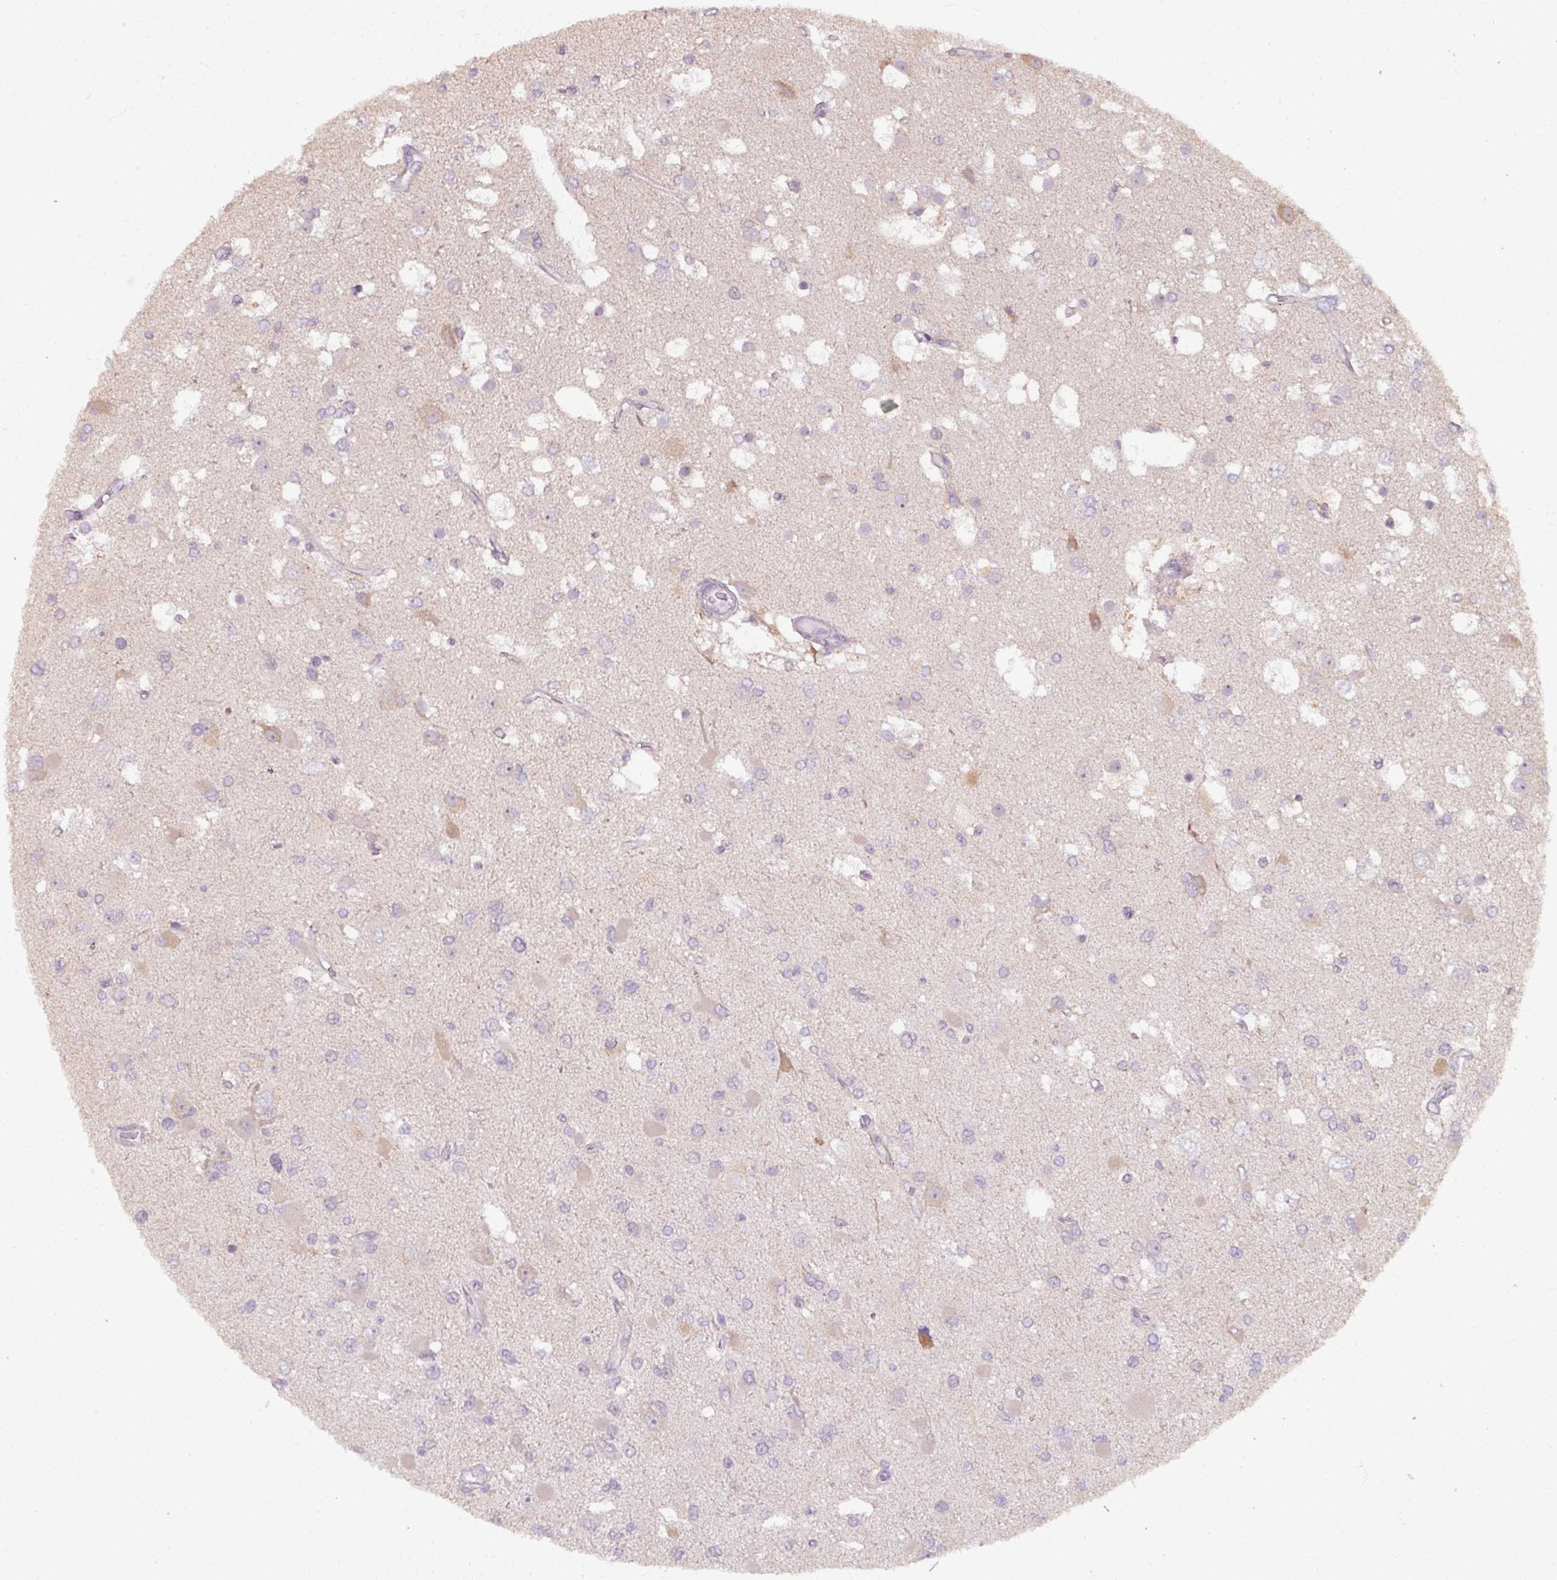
{"staining": {"intensity": "weak", "quantity": "<25%", "location": "cytoplasmic/membranous"}, "tissue": "glioma", "cell_type": "Tumor cells", "image_type": "cancer", "snomed": [{"axis": "morphology", "description": "Glioma, malignant, High grade"}, {"axis": "topography", "description": "Brain"}], "caption": "There is no significant expression in tumor cells of high-grade glioma (malignant). (Immunohistochemistry, brightfield microscopy, high magnification).", "gene": "PNMA6A", "patient": {"sex": "male", "age": 53}}